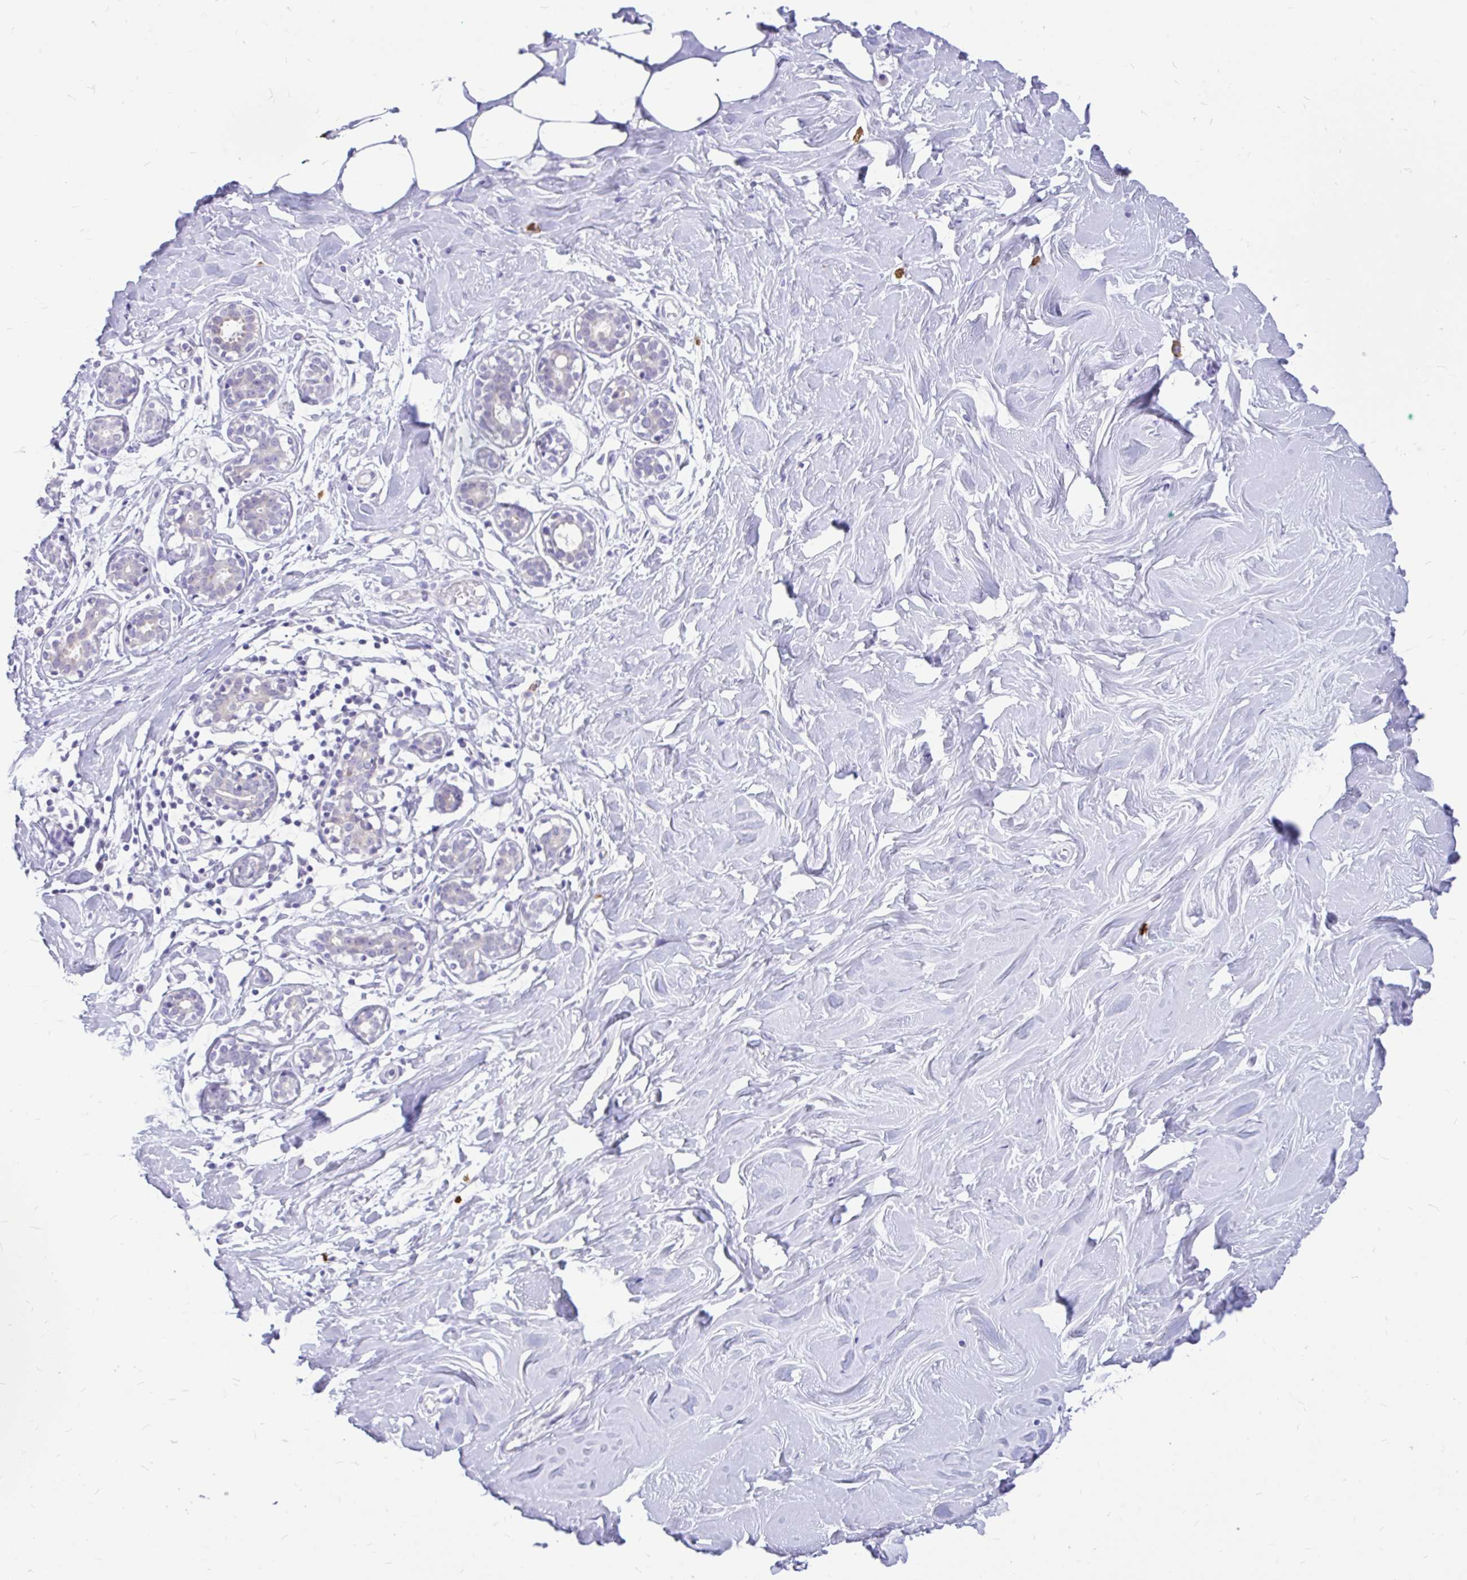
{"staining": {"intensity": "negative", "quantity": "none", "location": "none"}, "tissue": "breast", "cell_type": "Adipocytes", "image_type": "normal", "snomed": [{"axis": "morphology", "description": "Normal tissue, NOS"}, {"axis": "topography", "description": "Breast"}], "caption": "Breast stained for a protein using immunohistochemistry reveals no expression adipocytes.", "gene": "MAP1LC3A", "patient": {"sex": "female", "age": 27}}